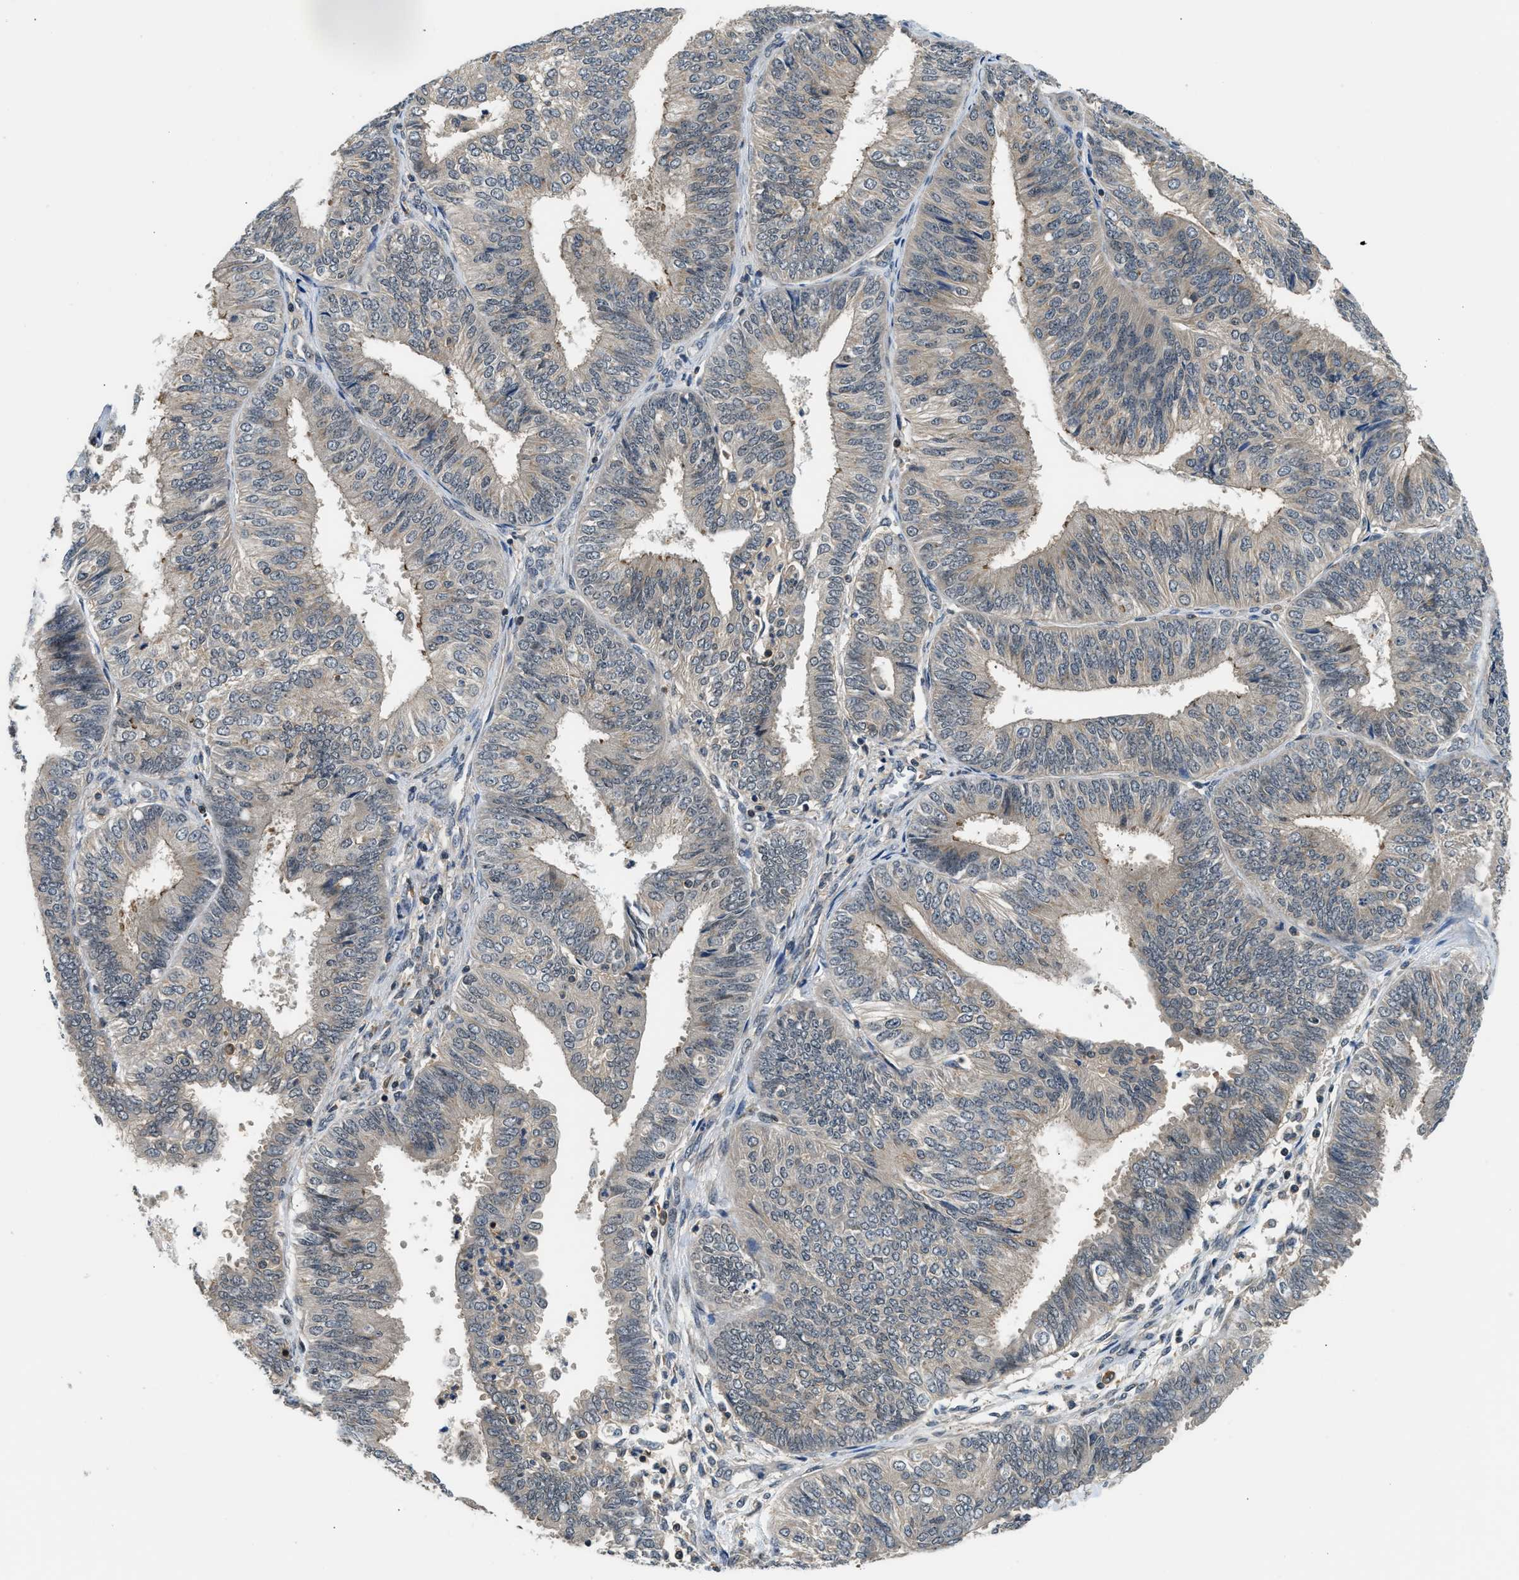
{"staining": {"intensity": "moderate", "quantity": "<25%", "location": "cytoplasmic/membranous"}, "tissue": "endometrial cancer", "cell_type": "Tumor cells", "image_type": "cancer", "snomed": [{"axis": "morphology", "description": "Adenocarcinoma, NOS"}, {"axis": "topography", "description": "Endometrium"}], "caption": "Protein expression analysis of endometrial cancer reveals moderate cytoplasmic/membranous expression in about <25% of tumor cells. (Brightfield microscopy of DAB IHC at high magnification).", "gene": "MTMR1", "patient": {"sex": "female", "age": 58}}